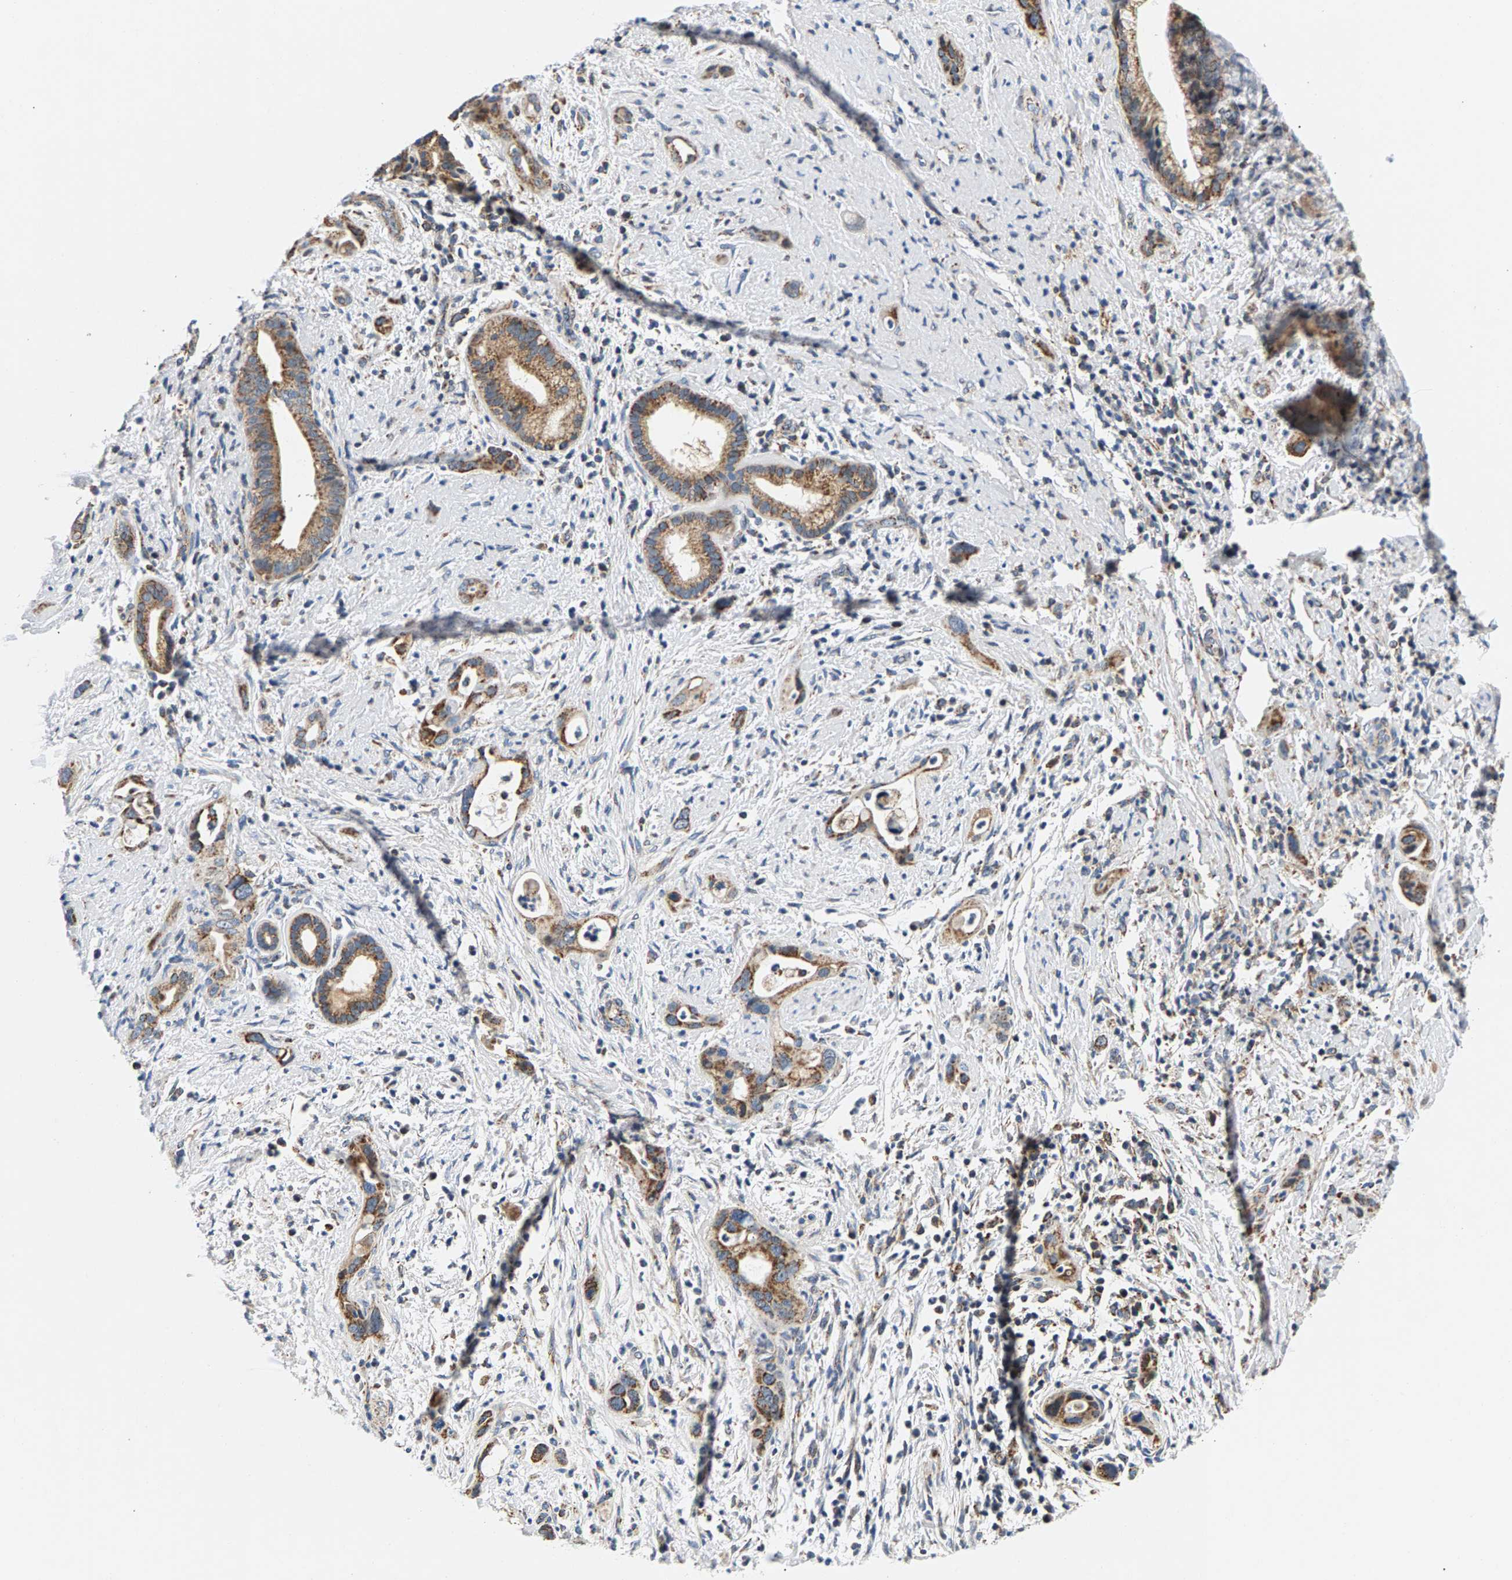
{"staining": {"intensity": "moderate", "quantity": ">75%", "location": "cytoplasmic/membranous"}, "tissue": "pancreatic cancer", "cell_type": "Tumor cells", "image_type": "cancer", "snomed": [{"axis": "morphology", "description": "Adenocarcinoma, NOS"}, {"axis": "topography", "description": "Pancreas"}], "caption": "A high-resolution micrograph shows immunohistochemistry (IHC) staining of pancreatic cancer, which shows moderate cytoplasmic/membranous staining in approximately >75% of tumor cells.", "gene": "PDE1A", "patient": {"sex": "male", "age": 59}}